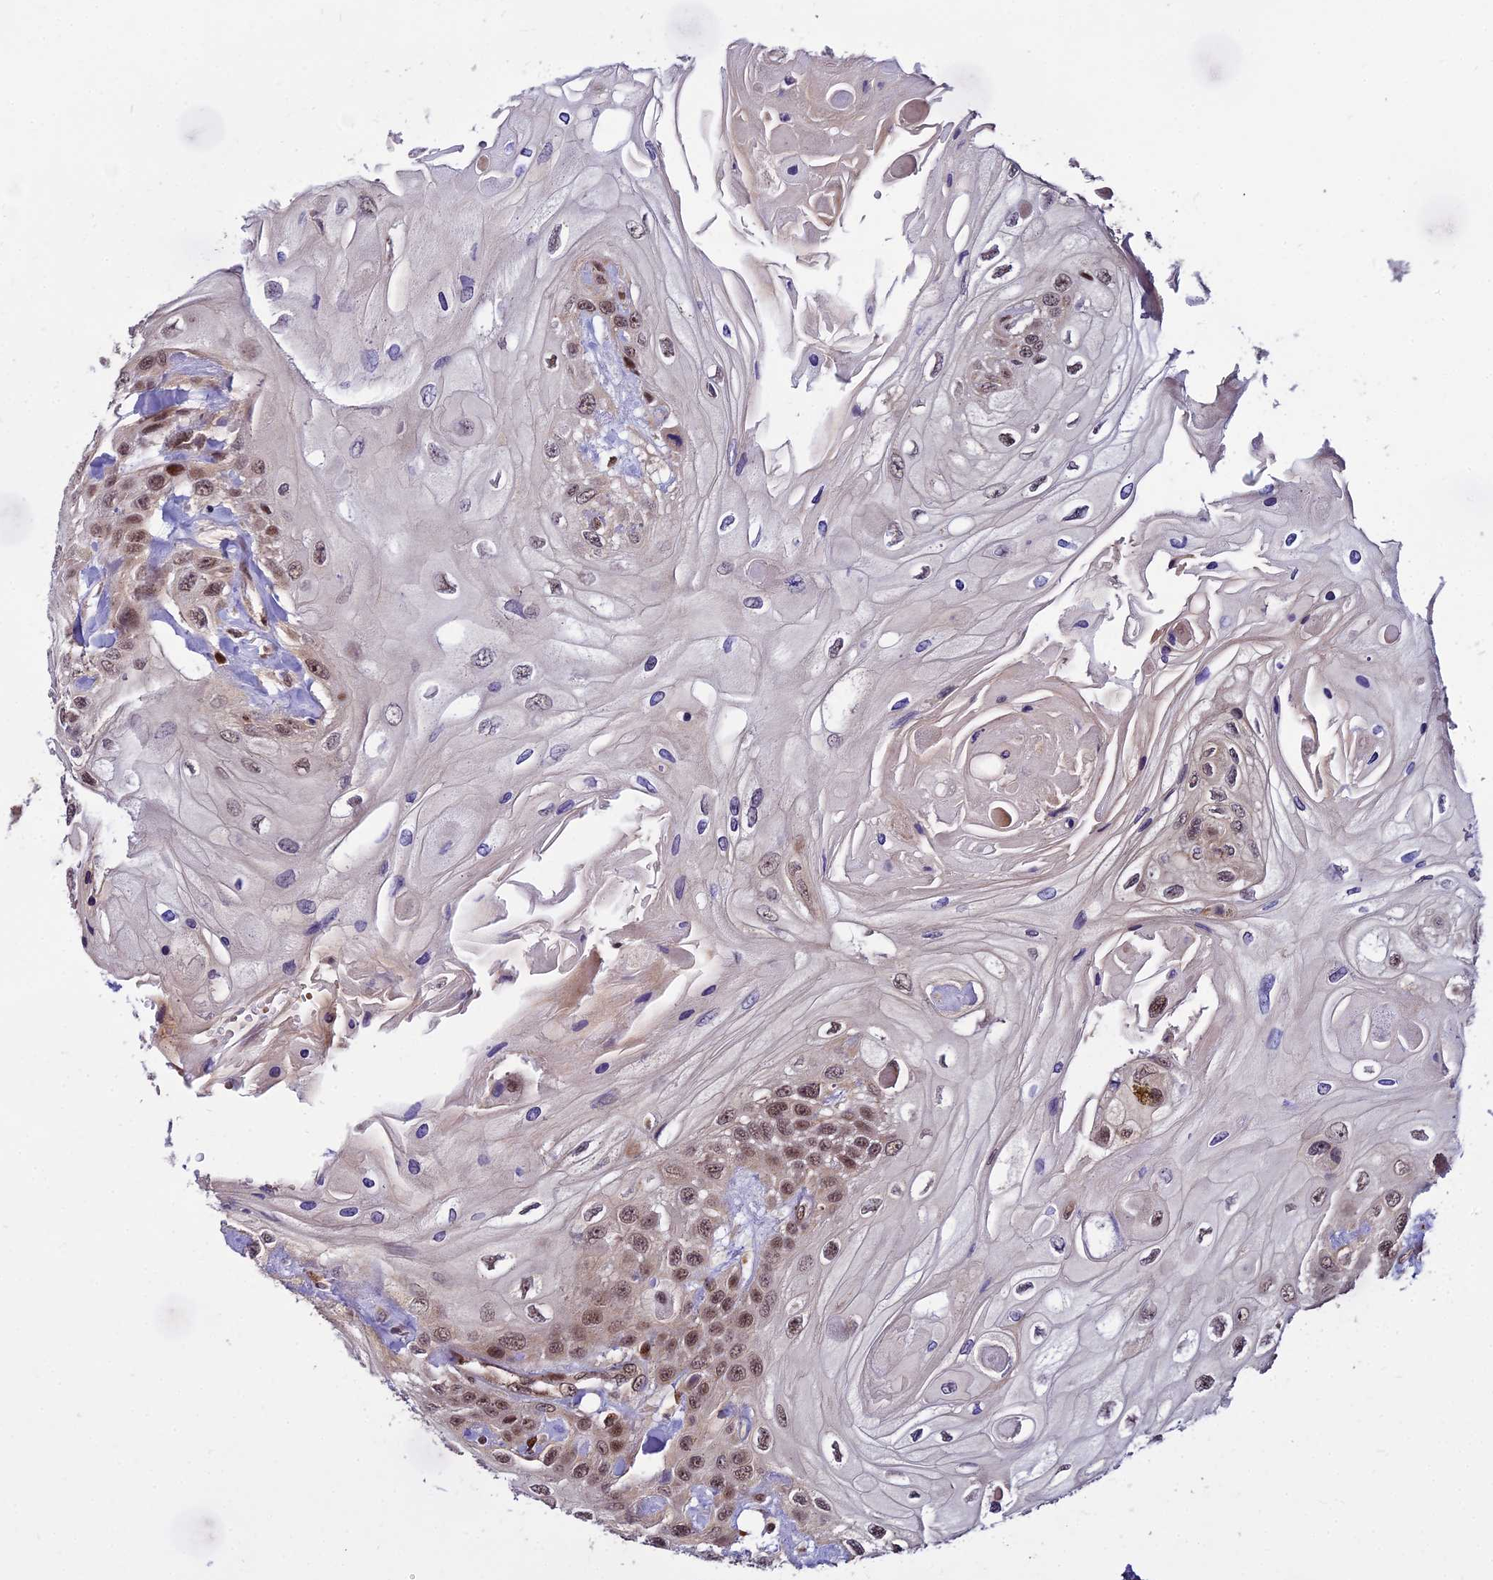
{"staining": {"intensity": "moderate", "quantity": ">75%", "location": "nuclear"}, "tissue": "head and neck cancer", "cell_type": "Tumor cells", "image_type": "cancer", "snomed": [{"axis": "morphology", "description": "Squamous cell carcinoma, NOS"}, {"axis": "topography", "description": "Head-Neck"}], "caption": "Protein staining of head and neck squamous cell carcinoma tissue displays moderate nuclear positivity in approximately >75% of tumor cells.", "gene": "CIB3", "patient": {"sex": "female", "age": 43}}